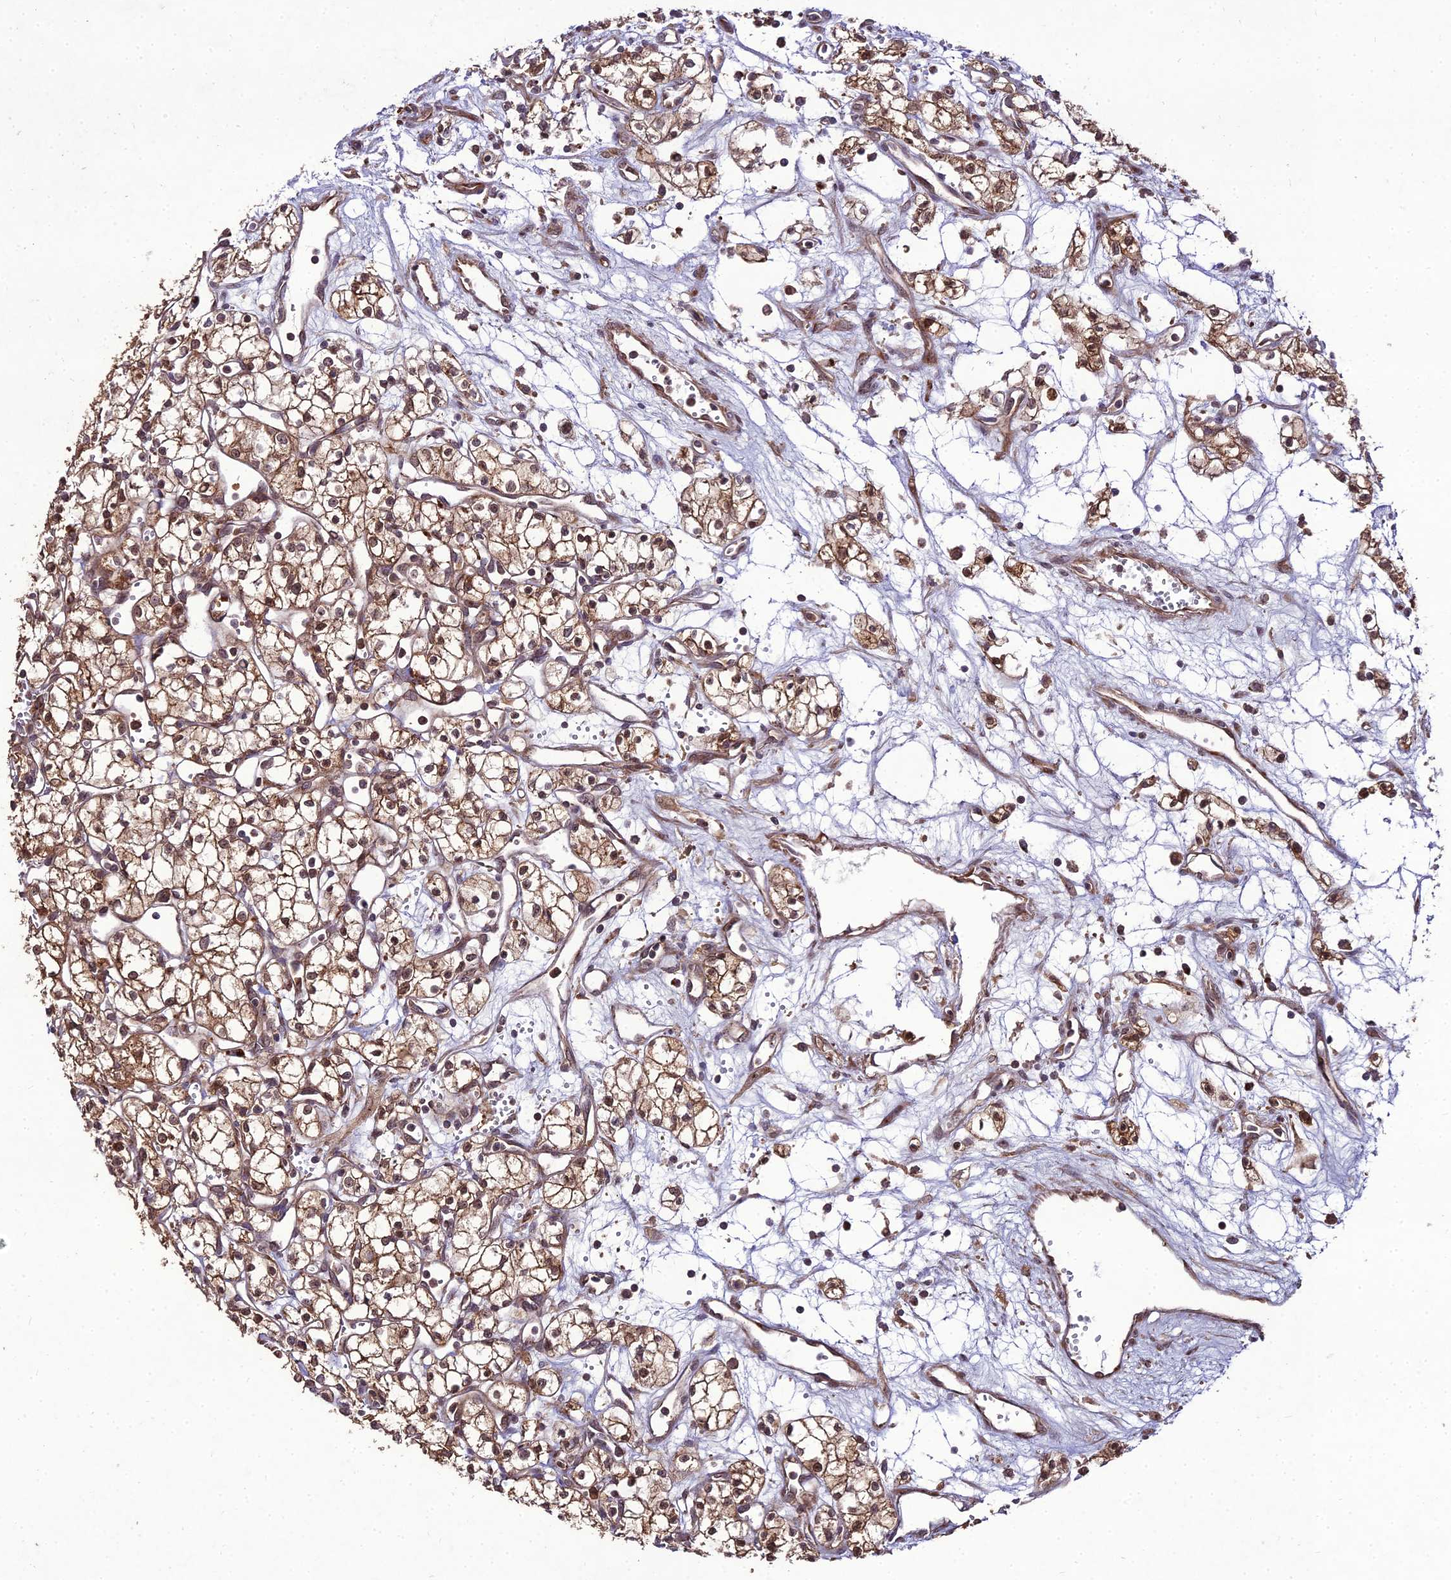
{"staining": {"intensity": "moderate", "quantity": ">75%", "location": "cytoplasmic/membranous,nuclear"}, "tissue": "renal cancer", "cell_type": "Tumor cells", "image_type": "cancer", "snomed": [{"axis": "morphology", "description": "Adenocarcinoma, NOS"}, {"axis": "topography", "description": "Kidney"}], "caption": "Renal cancer stained with a protein marker displays moderate staining in tumor cells.", "gene": "ZNF766", "patient": {"sex": "male", "age": 59}}